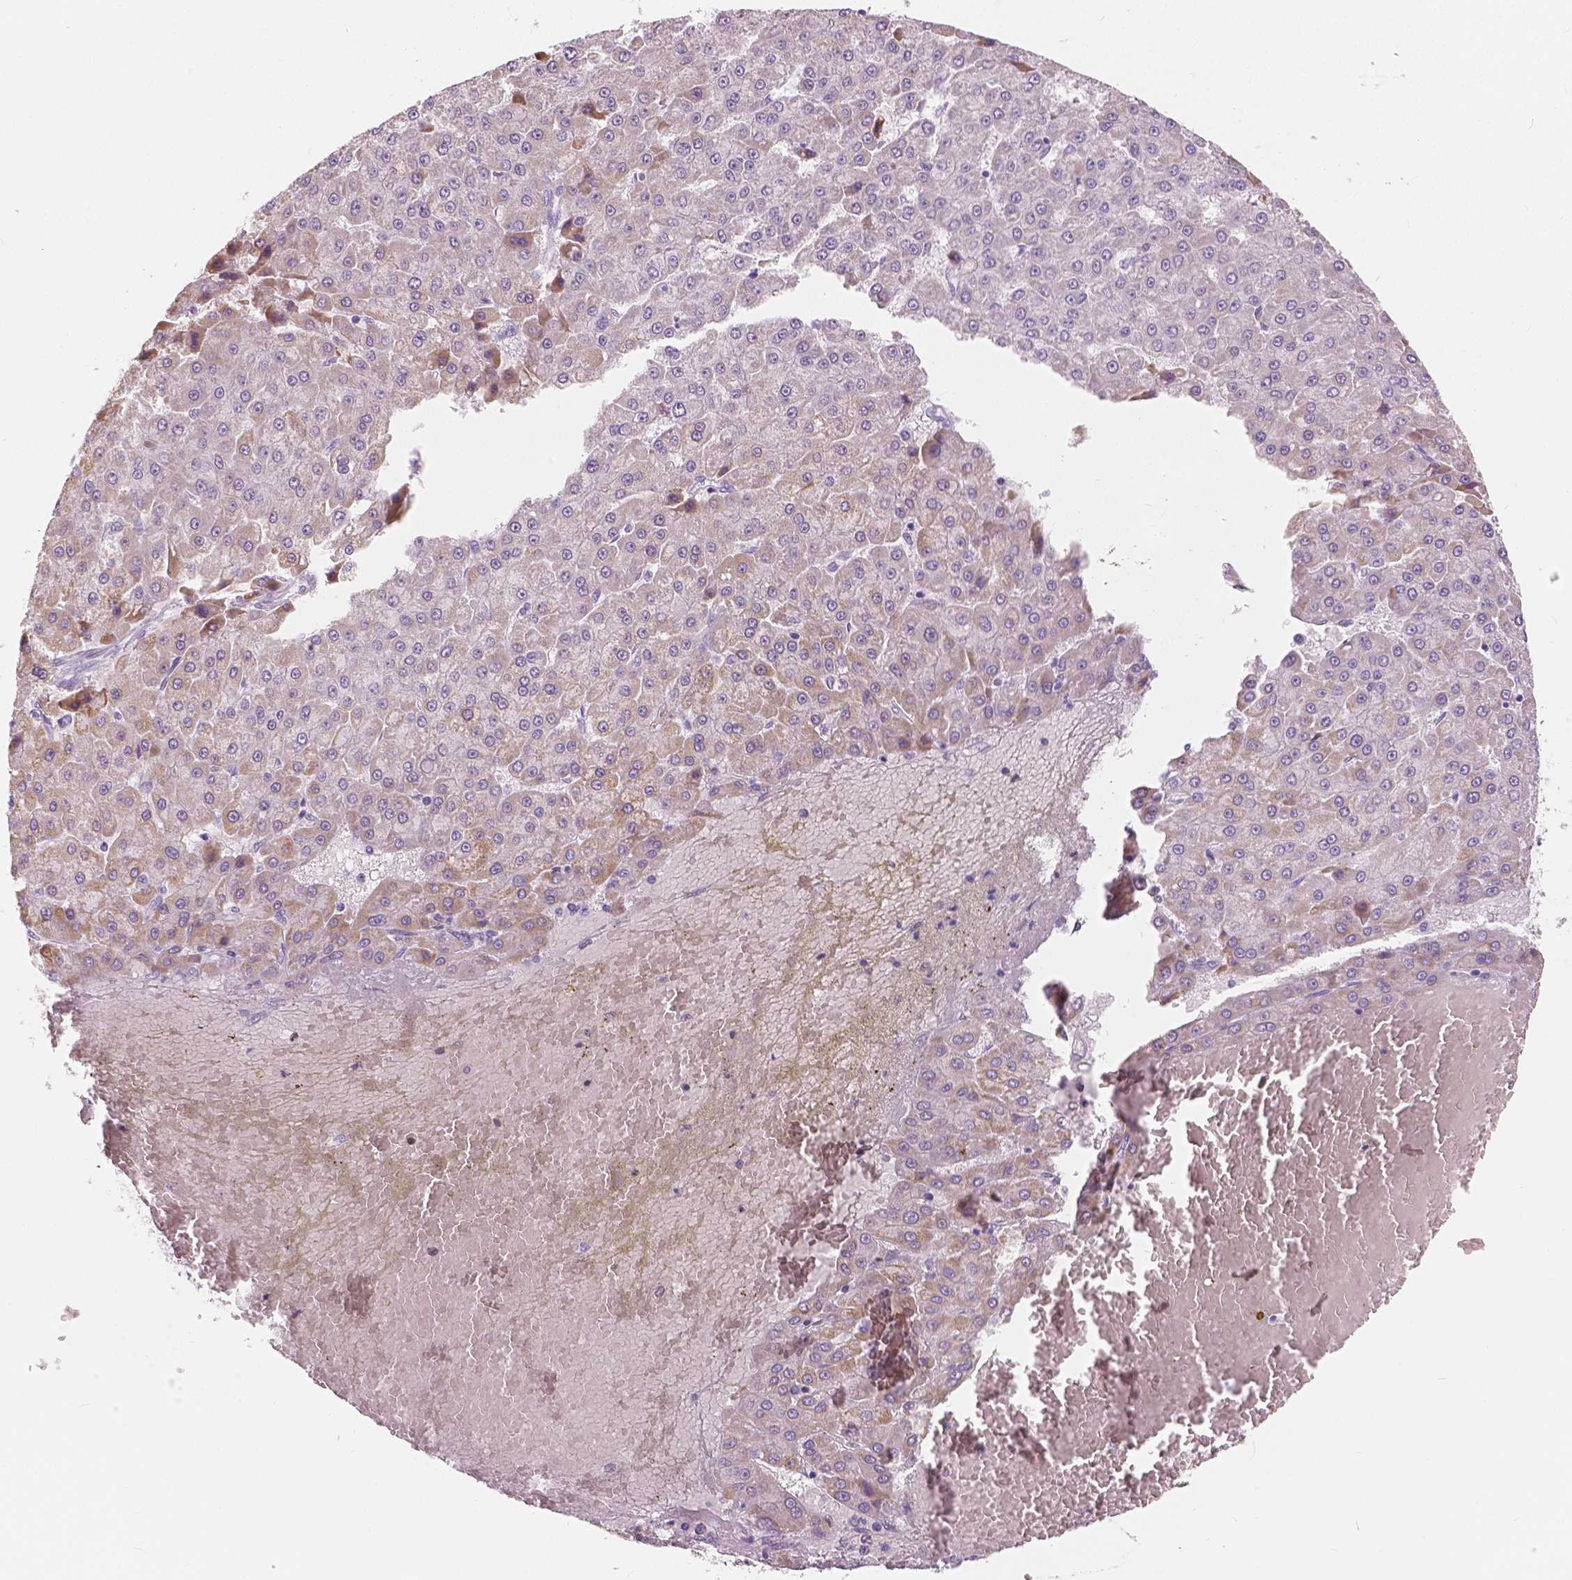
{"staining": {"intensity": "weak", "quantity": "25%-75%", "location": "cytoplasmic/membranous"}, "tissue": "liver cancer", "cell_type": "Tumor cells", "image_type": "cancer", "snomed": [{"axis": "morphology", "description": "Carcinoma, Hepatocellular, NOS"}, {"axis": "topography", "description": "Liver"}], "caption": "Protein expression by immunohistochemistry (IHC) displays weak cytoplasmic/membranous expression in about 25%-75% of tumor cells in liver cancer (hepatocellular carcinoma).", "gene": "A4GNT", "patient": {"sex": "male", "age": 78}}